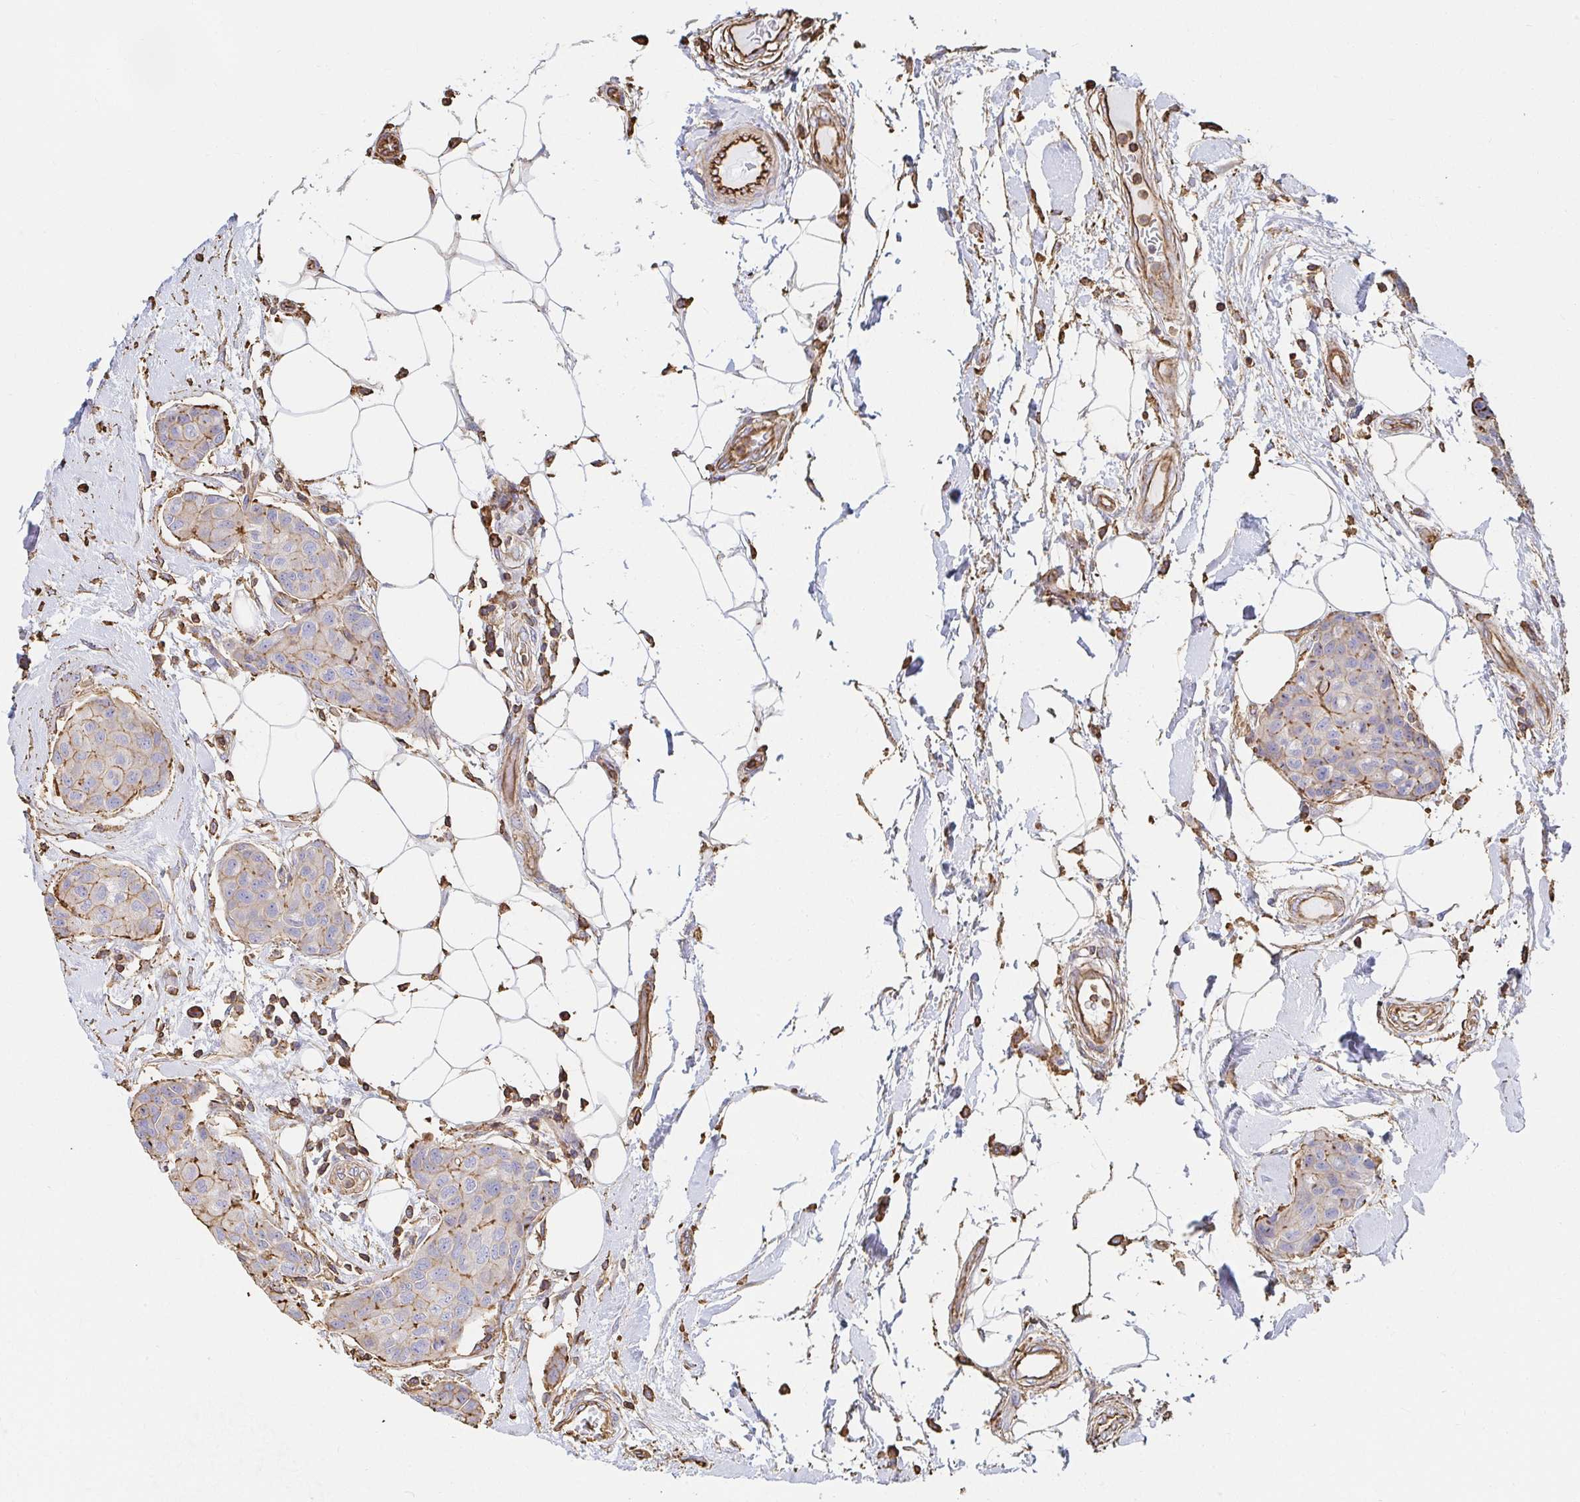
{"staining": {"intensity": "moderate", "quantity": "<25%", "location": "cytoplasmic/membranous"}, "tissue": "breast cancer", "cell_type": "Tumor cells", "image_type": "cancer", "snomed": [{"axis": "morphology", "description": "Duct carcinoma"}, {"axis": "topography", "description": "Breast"}, {"axis": "topography", "description": "Lymph node"}], "caption": "Immunohistochemical staining of human breast cancer demonstrates moderate cytoplasmic/membranous protein positivity in approximately <25% of tumor cells. (Brightfield microscopy of DAB IHC at high magnification).", "gene": "PTPN14", "patient": {"sex": "female", "age": 80}}